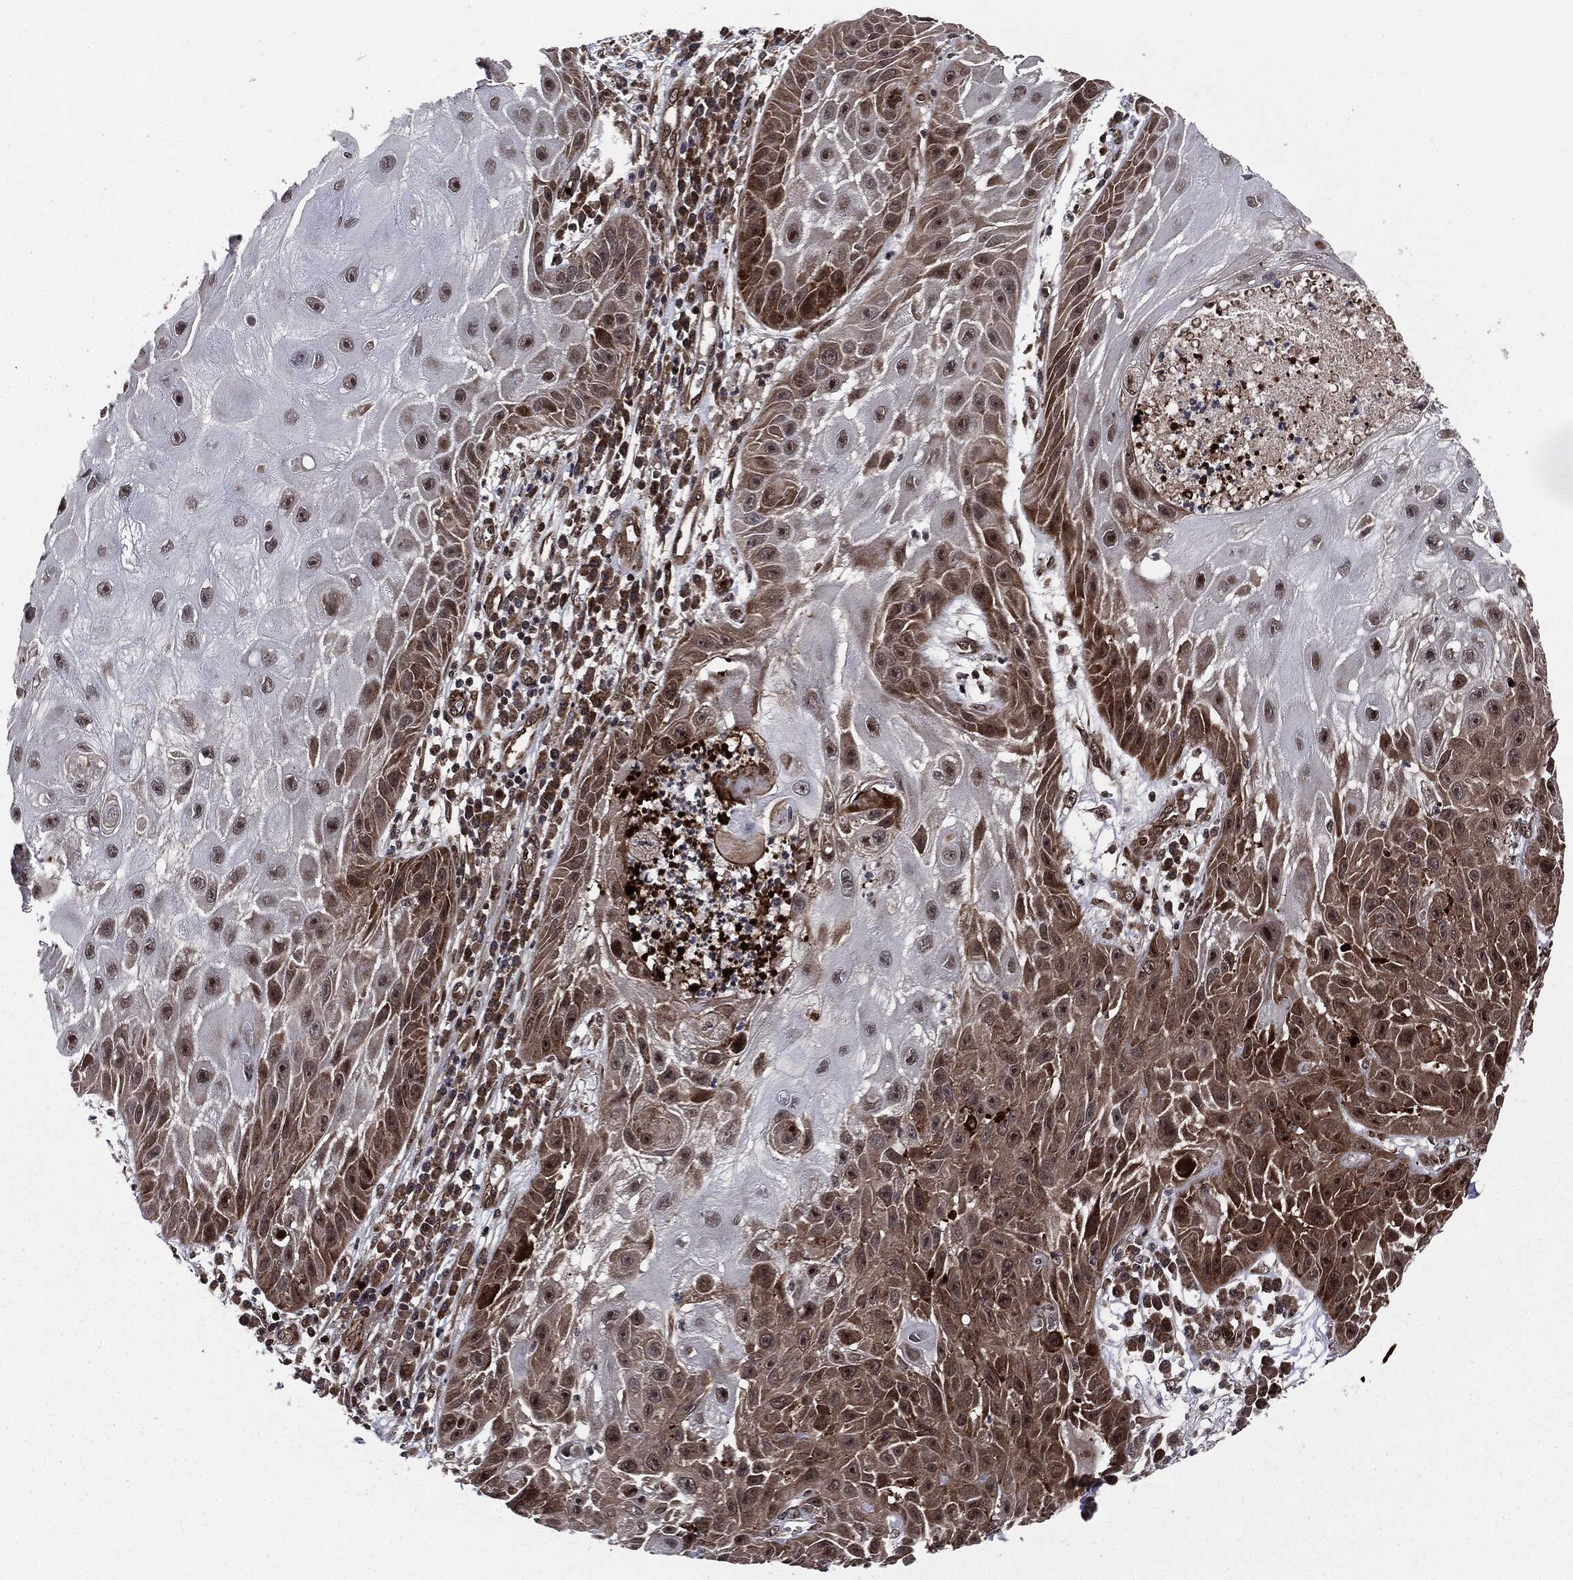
{"staining": {"intensity": "moderate", "quantity": "25%-75%", "location": "cytoplasmic/membranous"}, "tissue": "skin cancer", "cell_type": "Tumor cells", "image_type": "cancer", "snomed": [{"axis": "morphology", "description": "Normal tissue, NOS"}, {"axis": "morphology", "description": "Squamous cell carcinoma, NOS"}, {"axis": "topography", "description": "Skin"}], "caption": "An IHC image of tumor tissue is shown. Protein staining in brown shows moderate cytoplasmic/membranous positivity in skin cancer within tumor cells.", "gene": "SMAD4", "patient": {"sex": "male", "age": 79}}